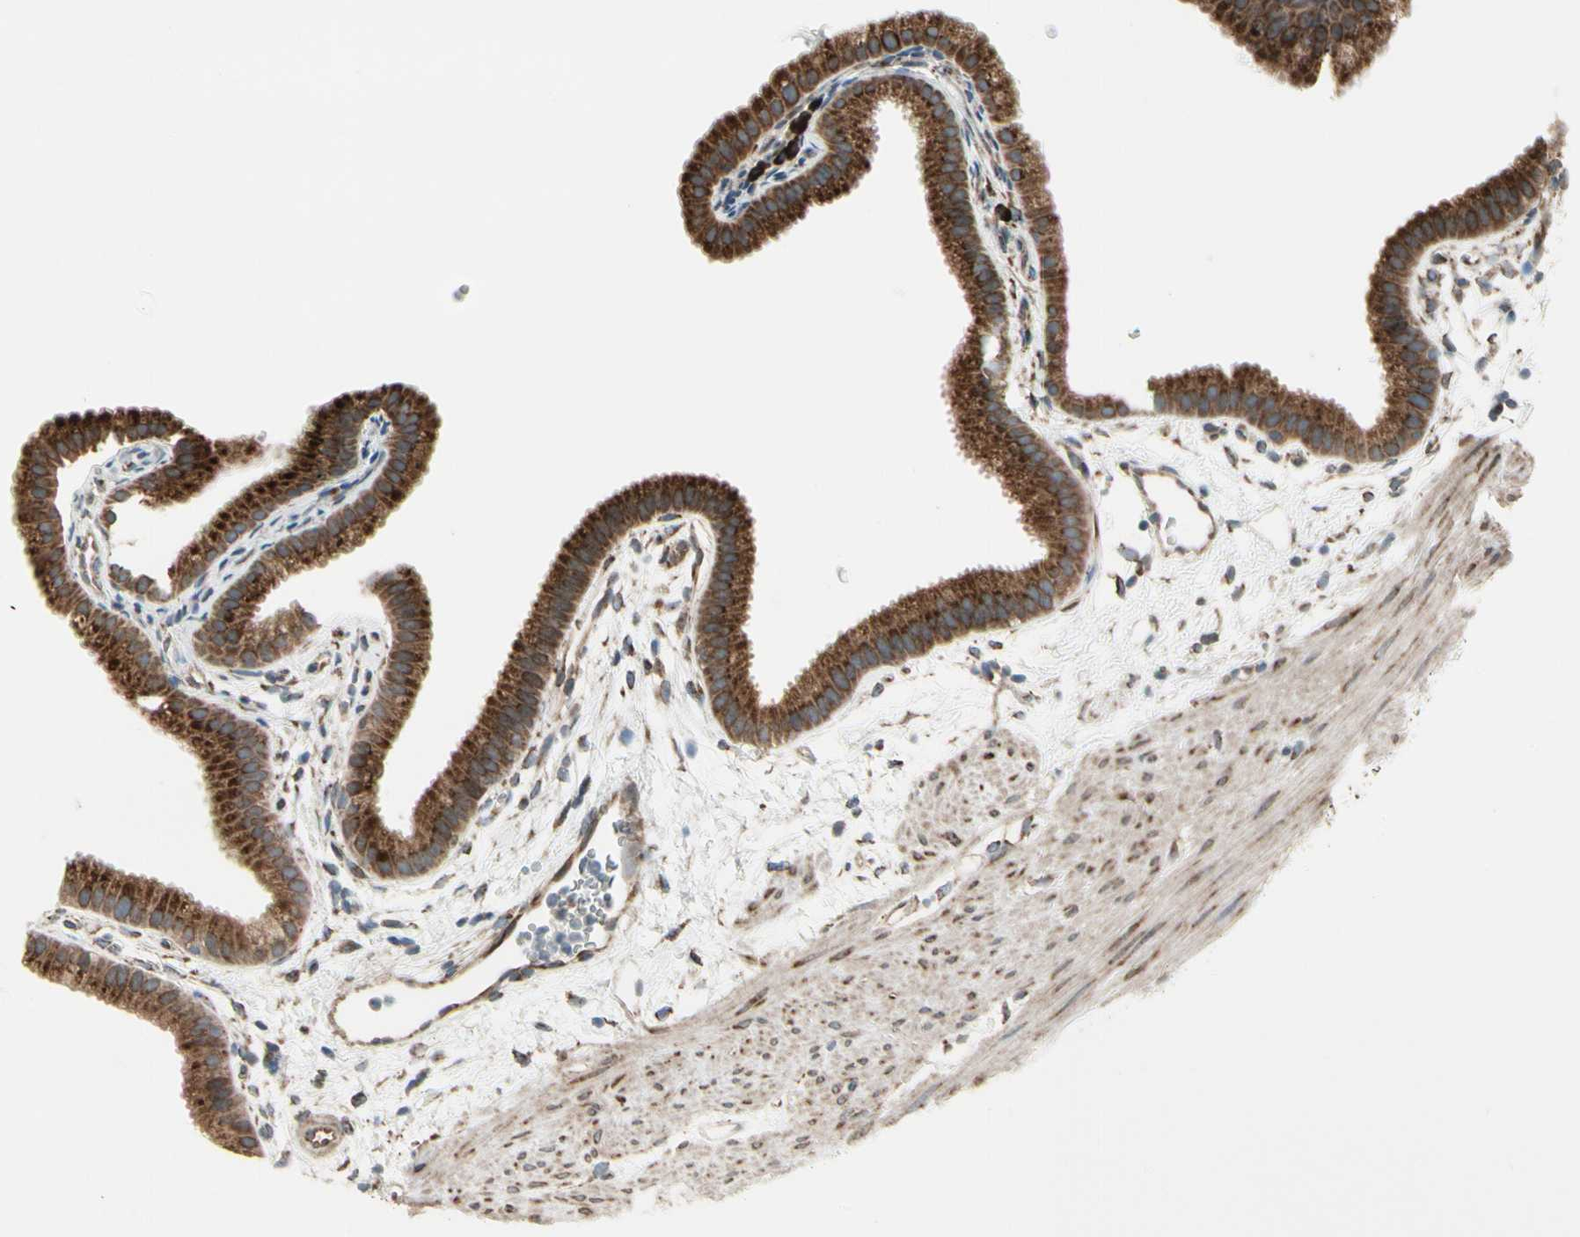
{"staining": {"intensity": "strong", "quantity": ">75%", "location": "cytoplasmic/membranous"}, "tissue": "gallbladder", "cell_type": "Glandular cells", "image_type": "normal", "snomed": [{"axis": "morphology", "description": "Normal tissue, NOS"}, {"axis": "topography", "description": "Gallbladder"}], "caption": "Immunohistochemistry image of unremarkable gallbladder: gallbladder stained using immunohistochemistry (IHC) reveals high levels of strong protein expression localized specifically in the cytoplasmic/membranous of glandular cells, appearing as a cytoplasmic/membranous brown color.", "gene": "FNDC3A", "patient": {"sex": "female", "age": 64}}